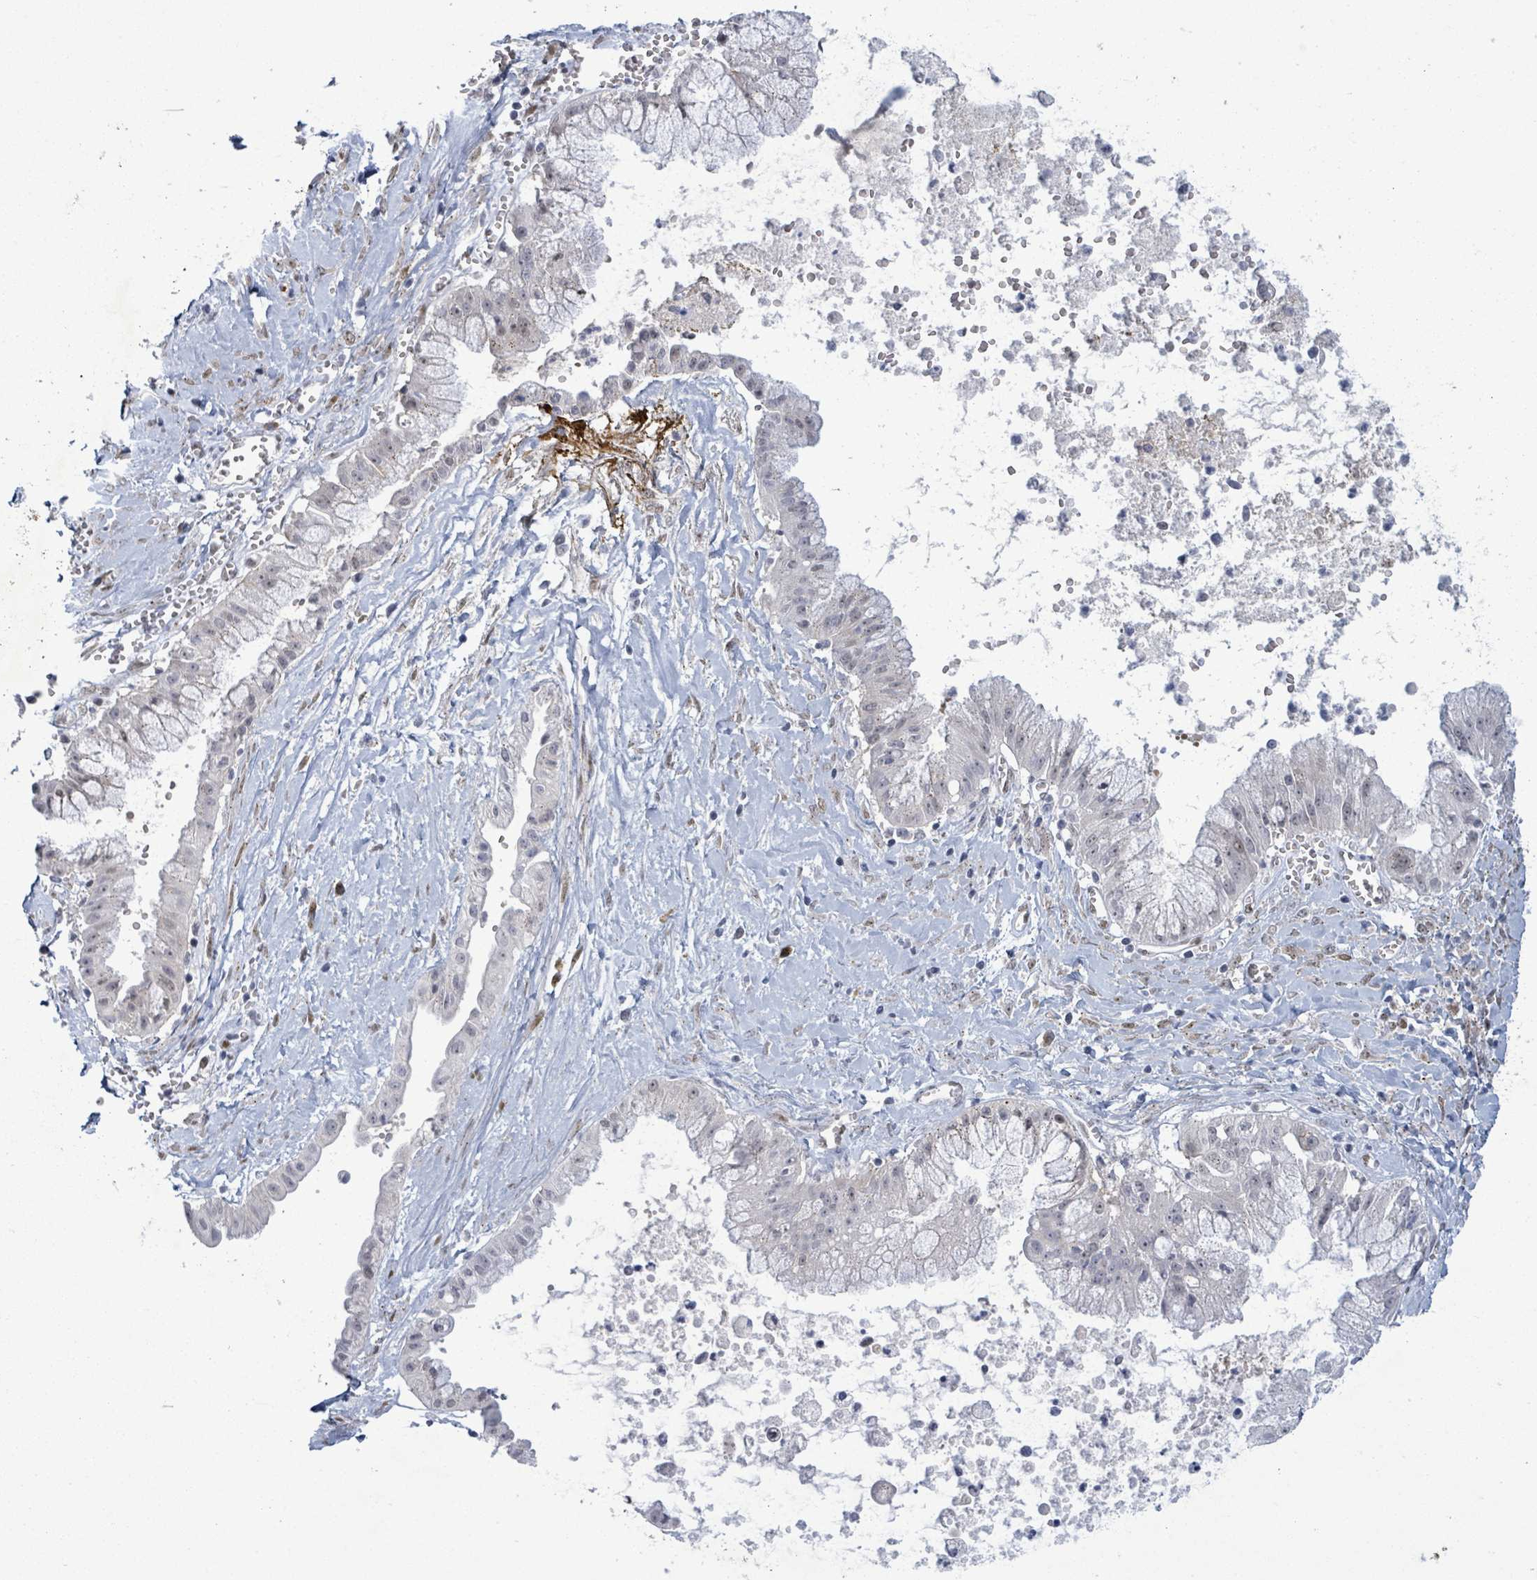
{"staining": {"intensity": "negative", "quantity": "none", "location": "none"}, "tissue": "ovarian cancer", "cell_type": "Tumor cells", "image_type": "cancer", "snomed": [{"axis": "morphology", "description": "Cystadenocarcinoma, mucinous, NOS"}, {"axis": "topography", "description": "Ovary"}], "caption": "DAB immunohistochemical staining of human mucinous cystadenocarcinoma (ovarian) demonstrates no significant staining in tumor cells.", "gene": "TUSC1", "patient": {"sex": "female", "age": 70}}